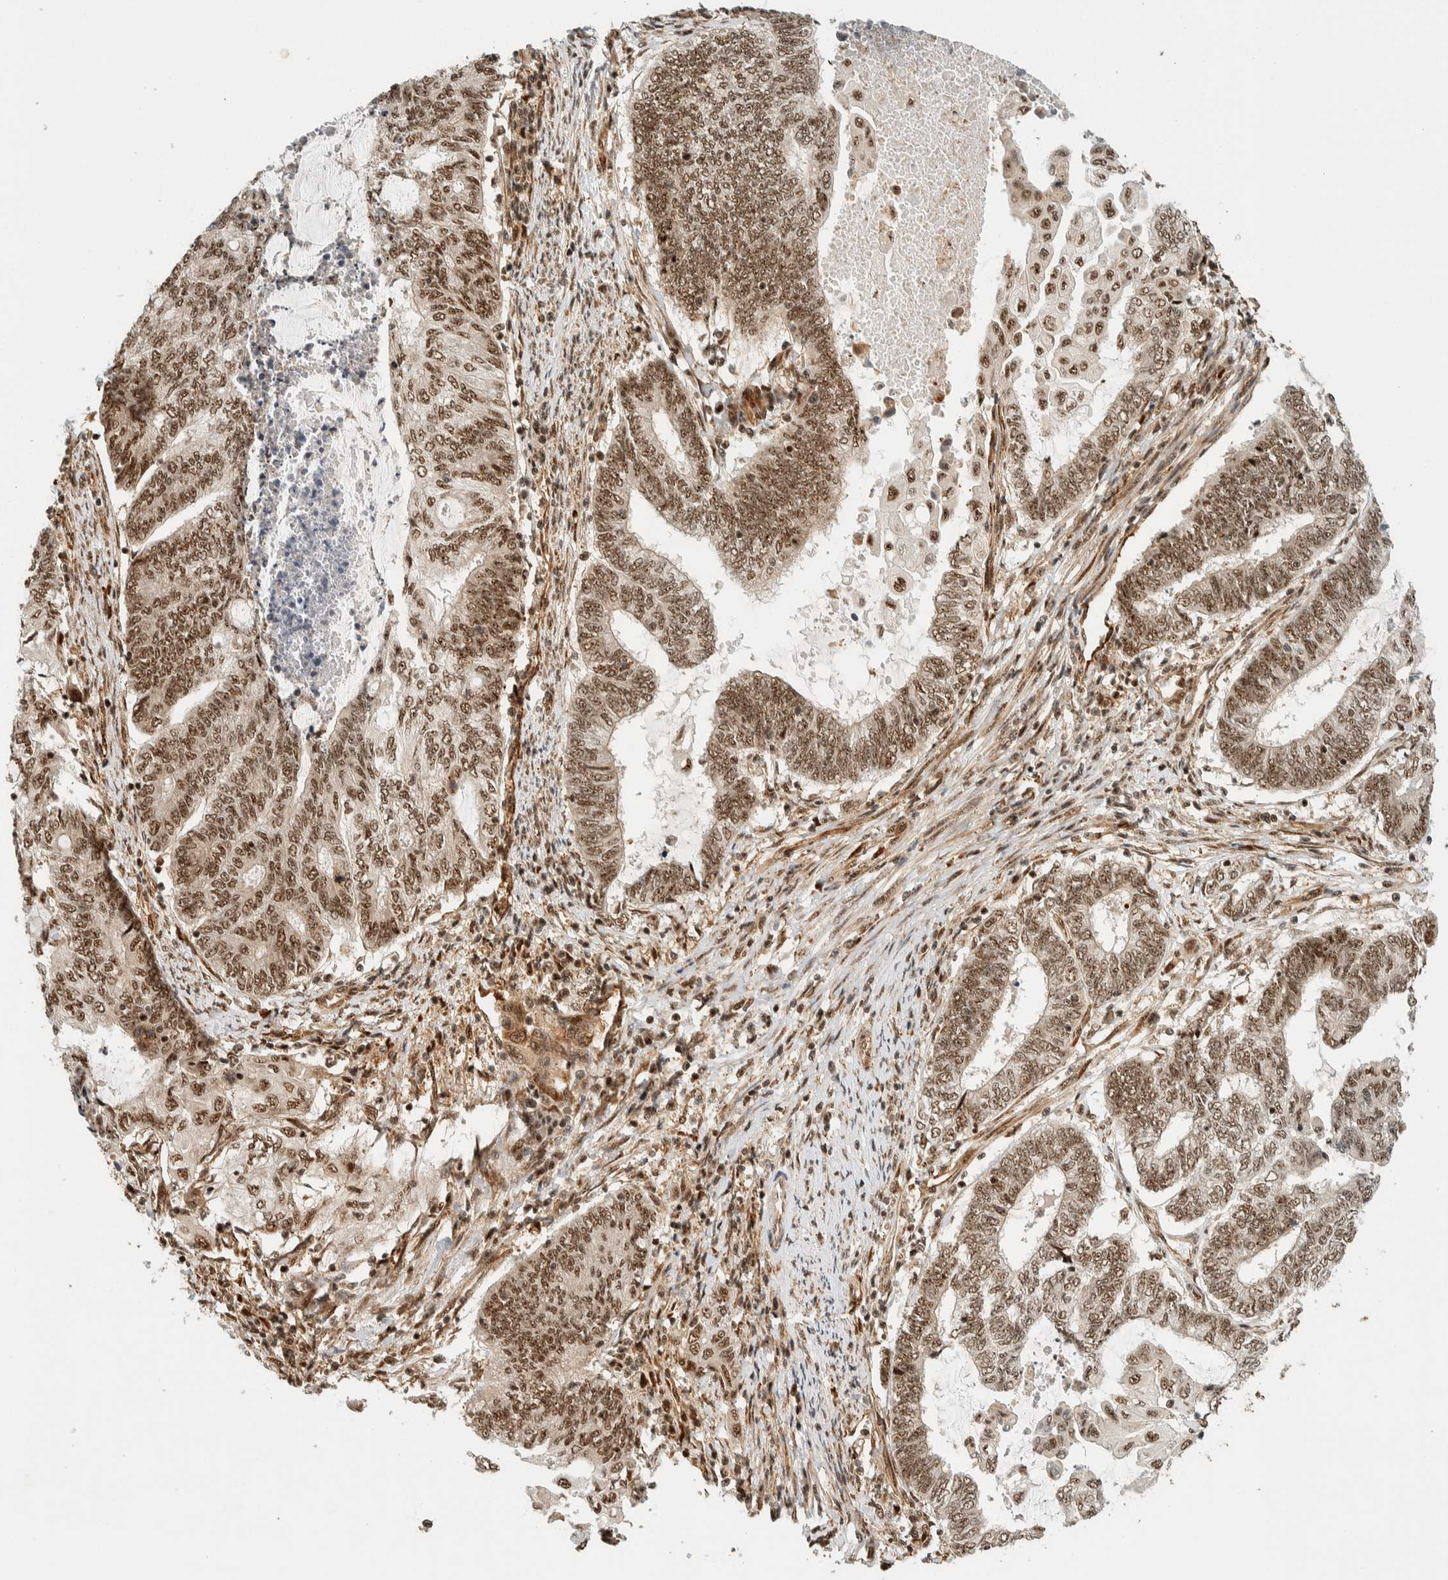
{"staining": {"intensity": "moderate", "quantity": ">75%", "location": "nuclear"}, "tissue": "endometrial cancer", "cell_type": "Tumor cells", "image_type": "cancer", "snomed": [{"axis": "morphology", "description": "Adenocarcinoma, NOS"}, {"axis": "topography", "description": "Uterus"}, {"axis": "topography", "description": "Endometrium"}], "caption": "DAB (3,3'-diaminobenzidine) immunohistochemical staining of endometrial cancer demonstrates moderate nuclear protein expression in approximately >75% of tumor cells. Using DAB (brown) and hematoxylin (blue) stains, captured at high magnification using brightfield microscopy.", "gene": "SIK1", "patient": {"sex": "female", "age": 70}}